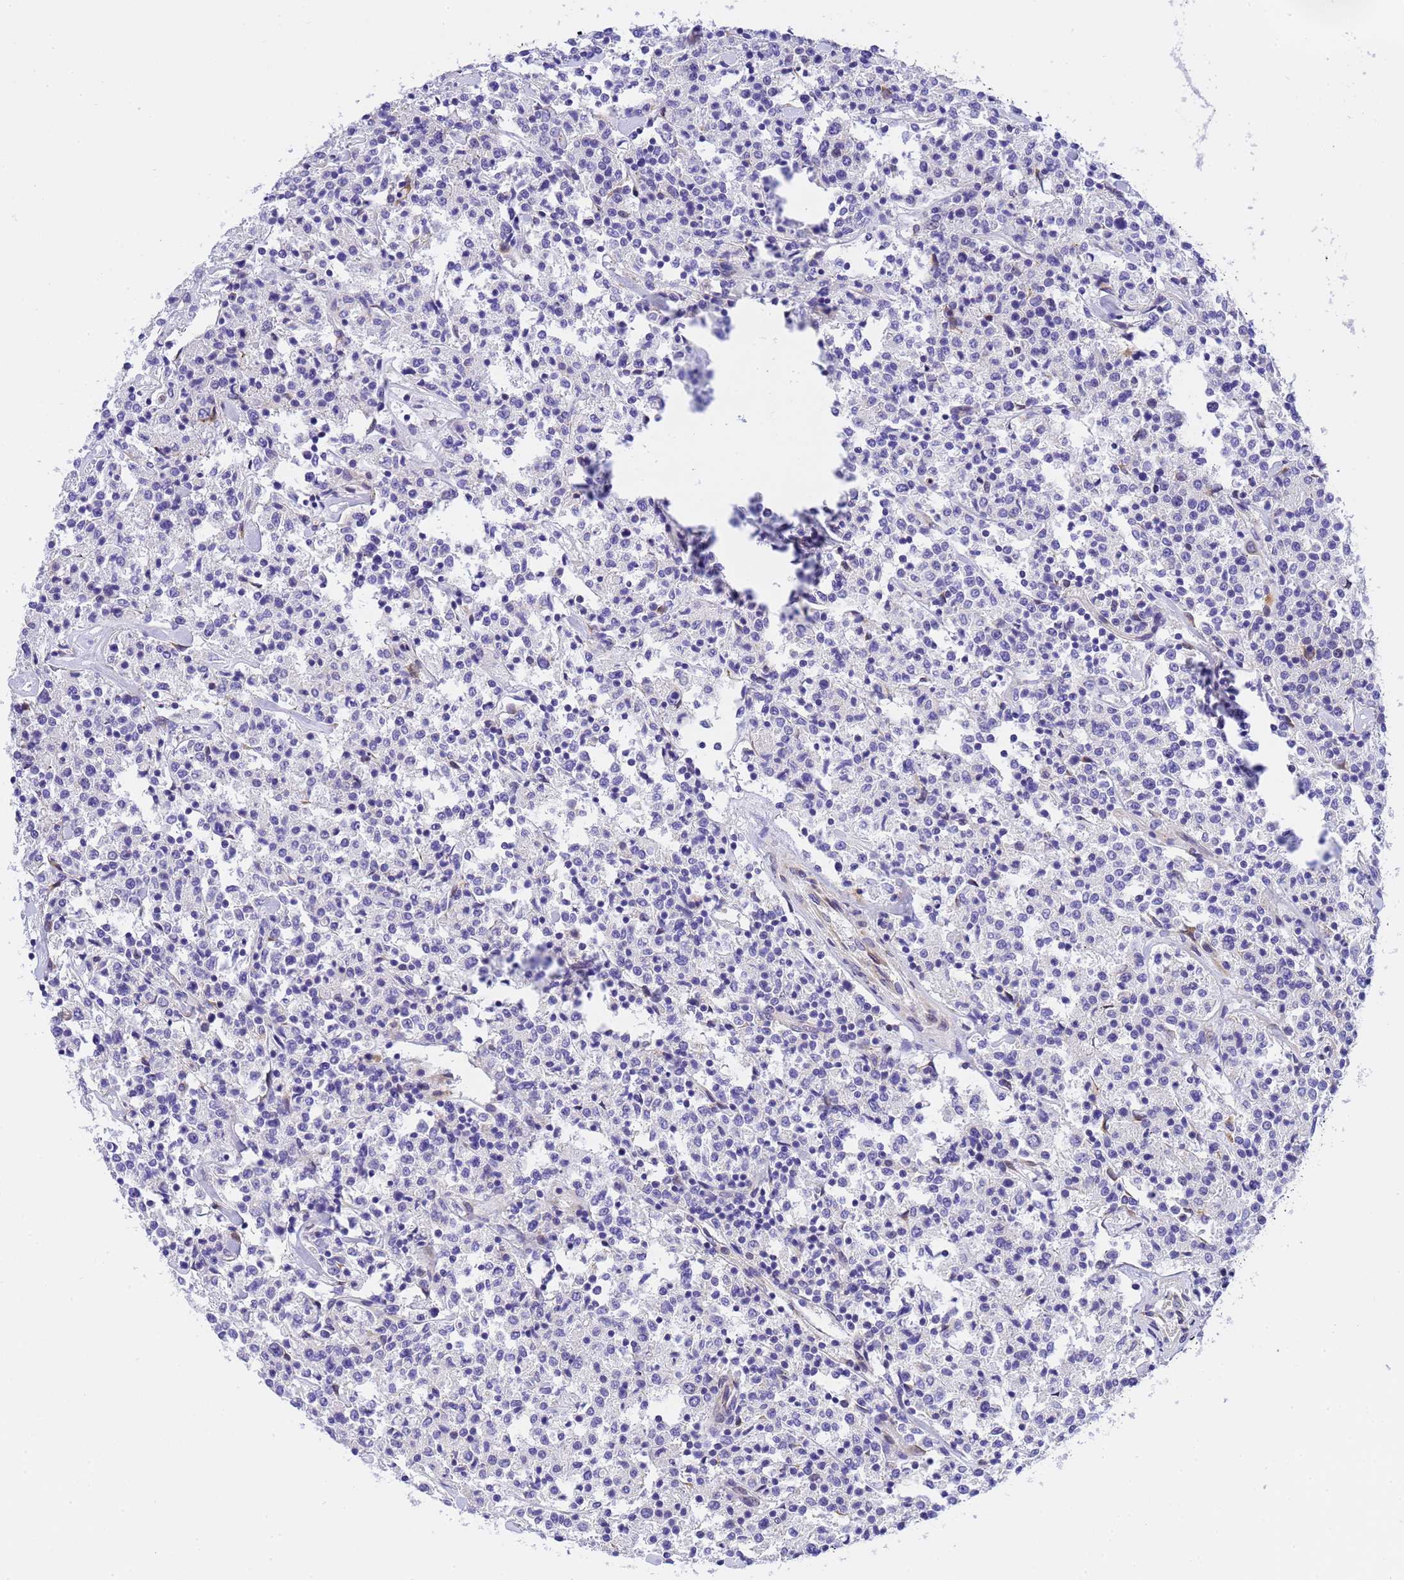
{"staining": {"intensity": "negative", "quantity": "none", "location": "none"}, "tissue": "lymphoma", "cell_type": "Tumor cells", "image_type": "cancer", "snomed": [{"axis": "morphology", "description": "Malignant lymphoma, non-Hodgkin's type, Low grade"}, {"axis": "topography", "description": "Small intestine"}], "caption": "Image shows no significant protein staining in tumor cells of malignant lymphoma, non-Hodgkin's type (low-grade).", "gene": "RHBDD3", "patient": {"sex": "female", "age": 59}}